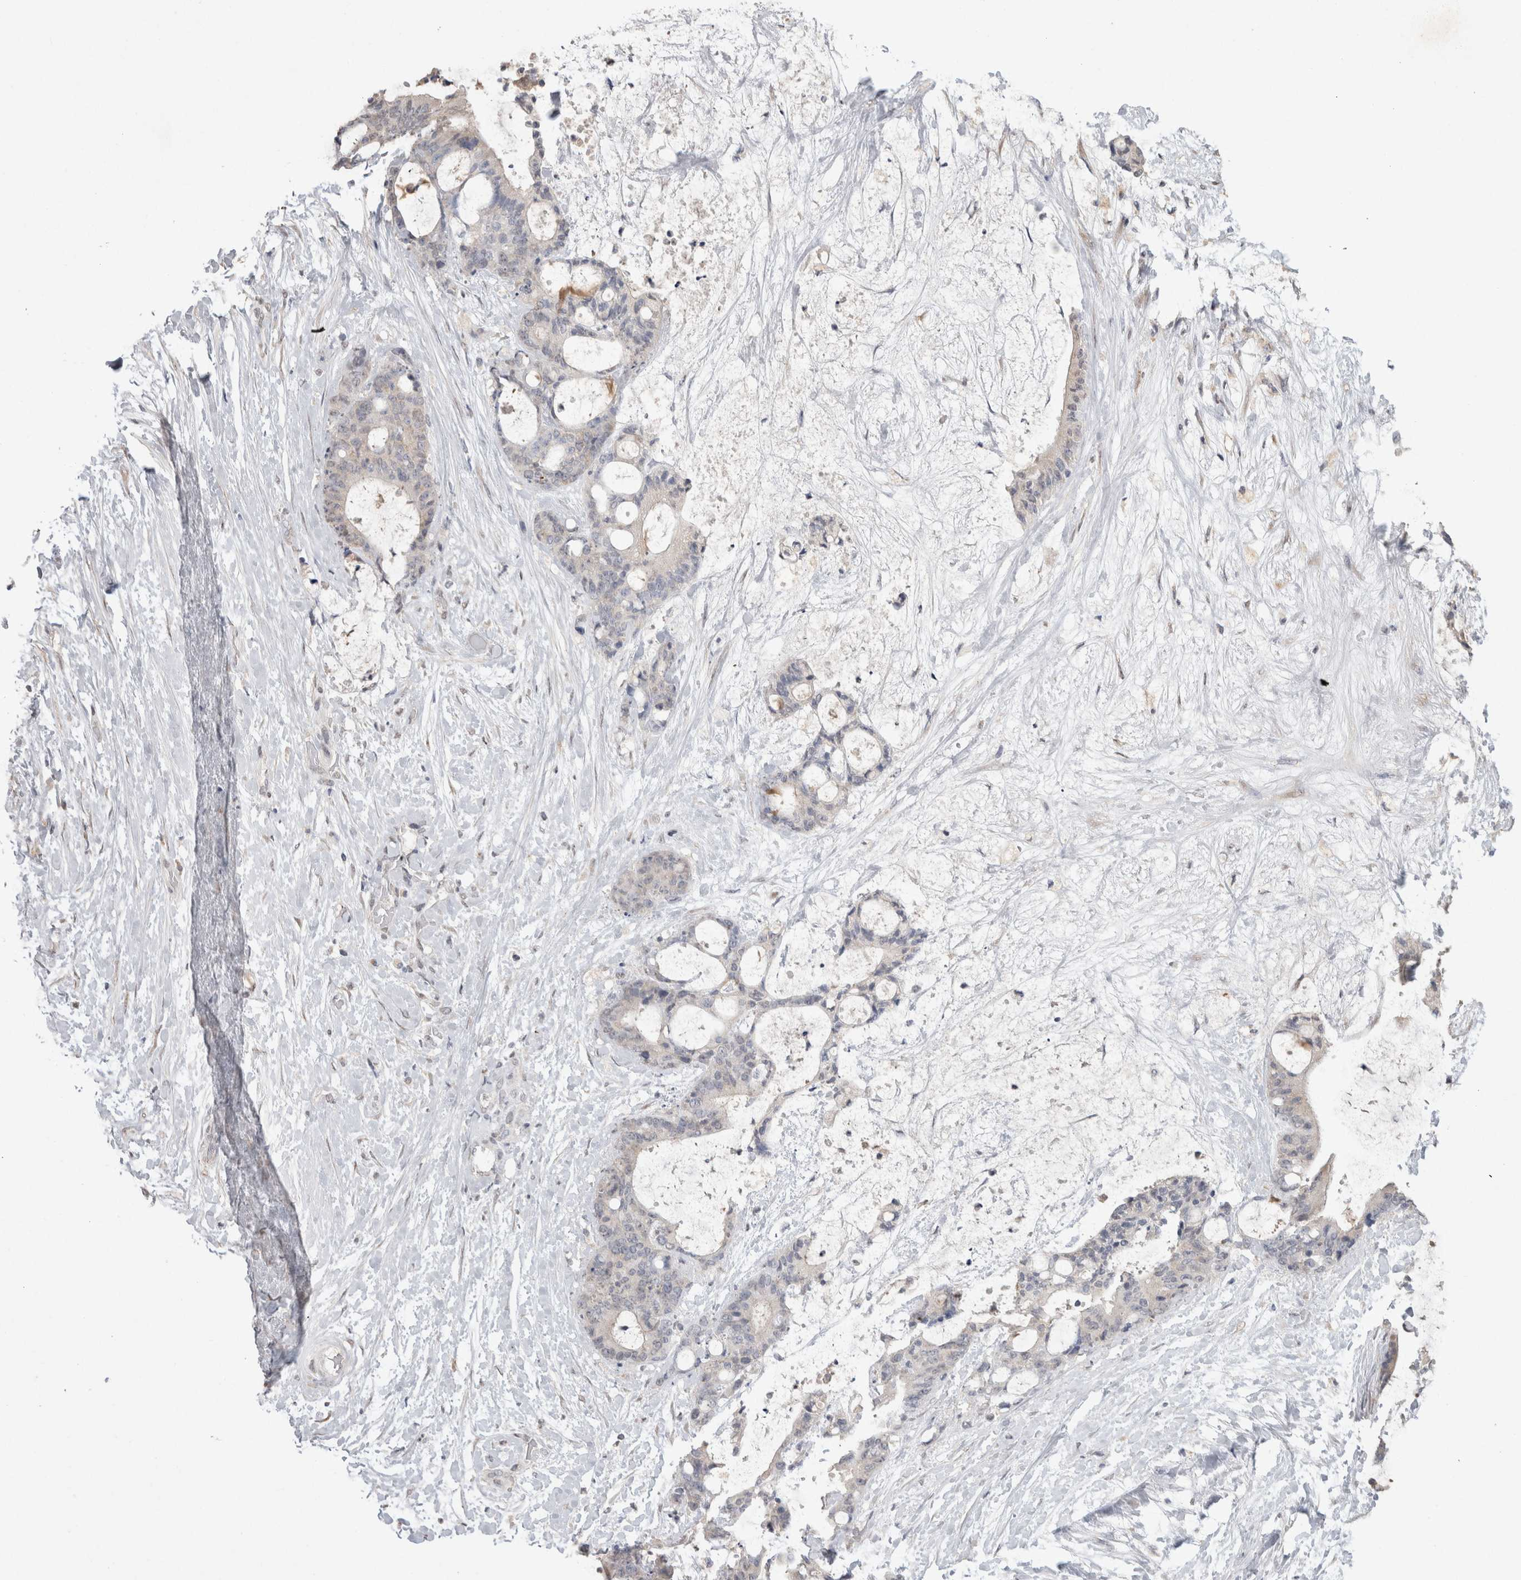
{"staining": {"intensity": "negative", "quantity": "none", "location": "none"}, "tissue": "liver cancer", "cell_type": "Tumor cells", "image_type": "cancer", "snomed": [{"axis": "morphology", "description": "Cholangiocarcinoma"}, {"axis": "topography", "description": "Liver"}], "caption": "Protein analysis of liver cancer (cholangiocarcinoma) demonstrates no significant positivity in tumor cells.", "gene": "NAALADL2", "patient": {"sex": "female", "age": 73}}